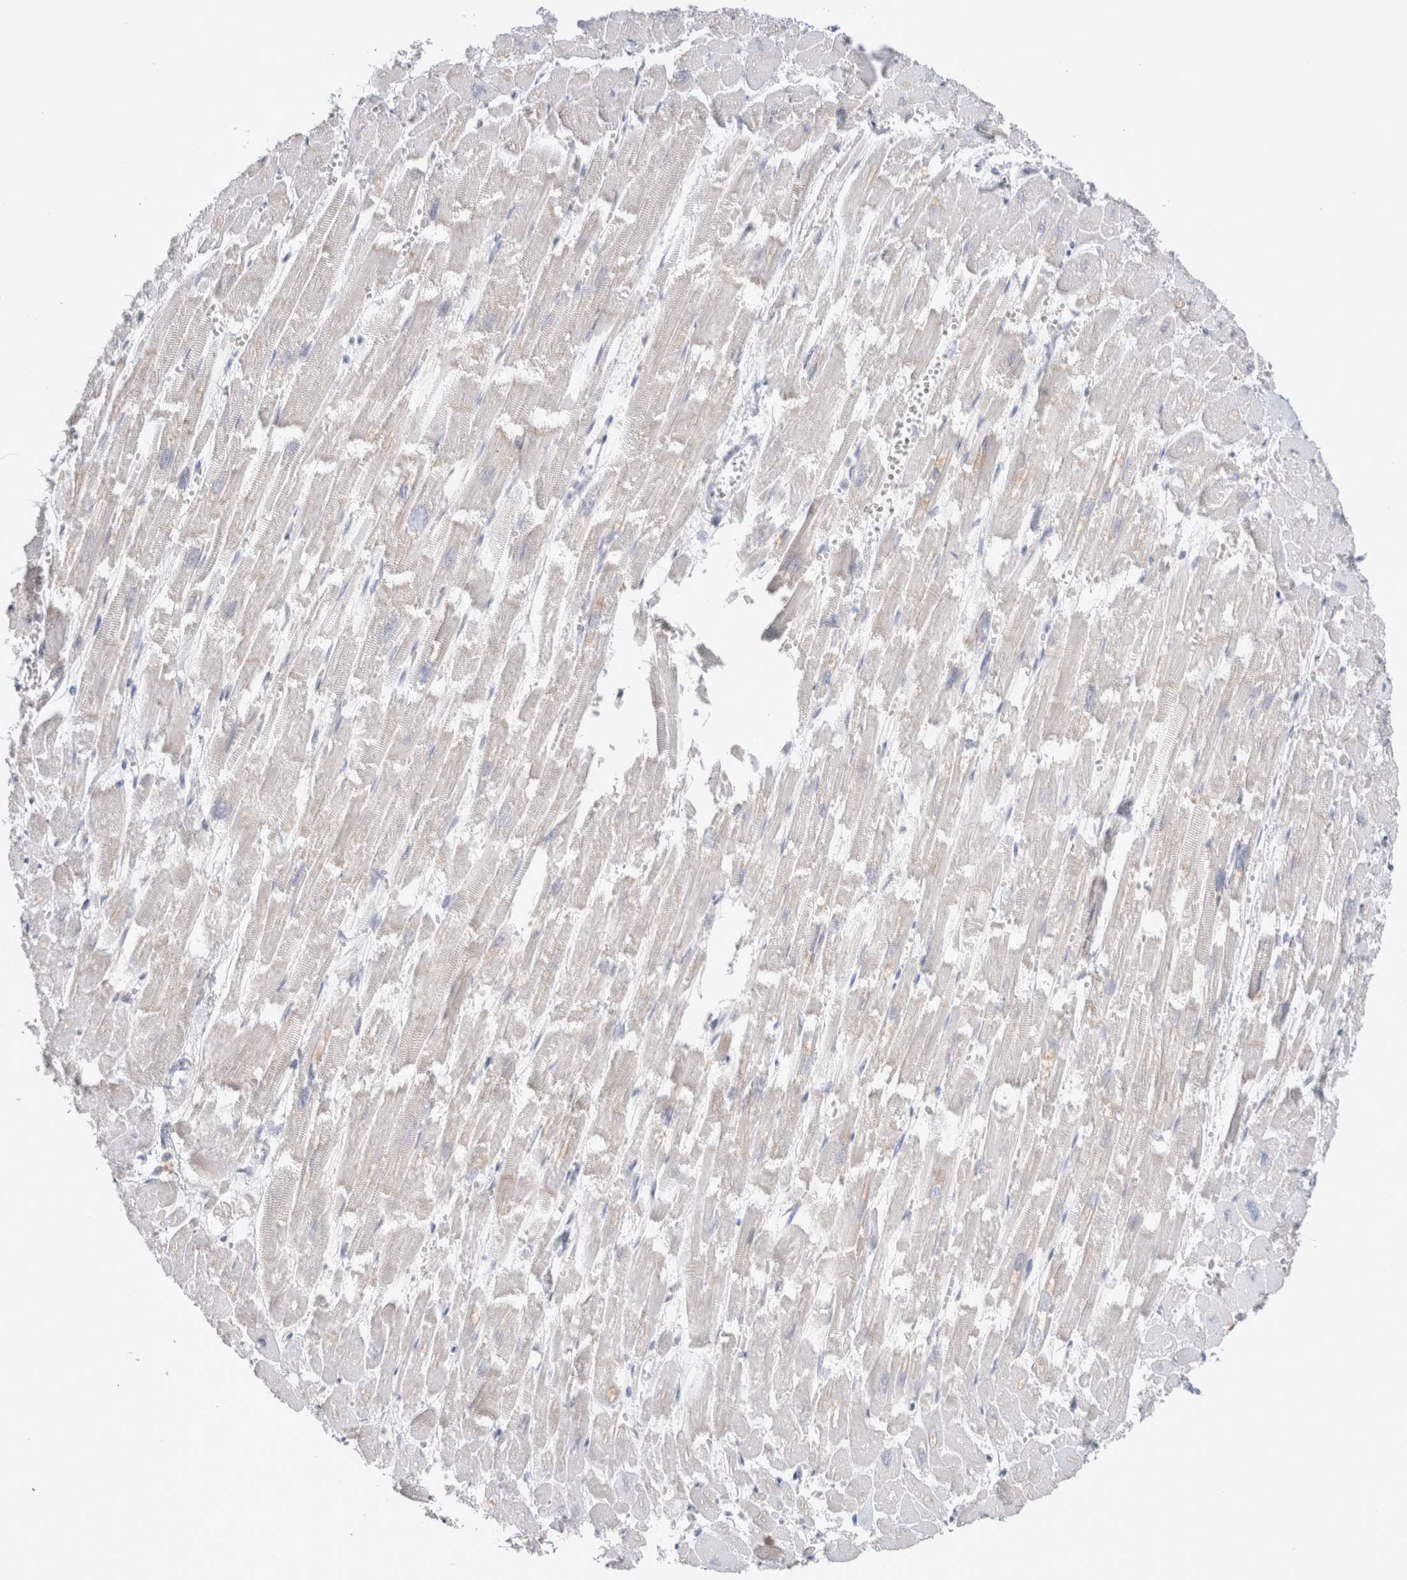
{"staining": {"intensity": "weak", "quantity": "<25%", "location": "cytoplasmic/membranous"}, "tissue": "heart muscle", "cell_type": "Cardiomyocytes", "image_type": "normal", "snomed": [{"axis": "morphology", "description": "Normal tissue, NOS"}, {"axis": "topography", "description": "Heart"}], "caption": "Cardiomyocytes are negative for protein expression in benign human heart muscle. (DAB immunohistochemistry (IHC), high magnification).", "gene": "HPGDS", "patient": {"sex": "male", "age": 54}}